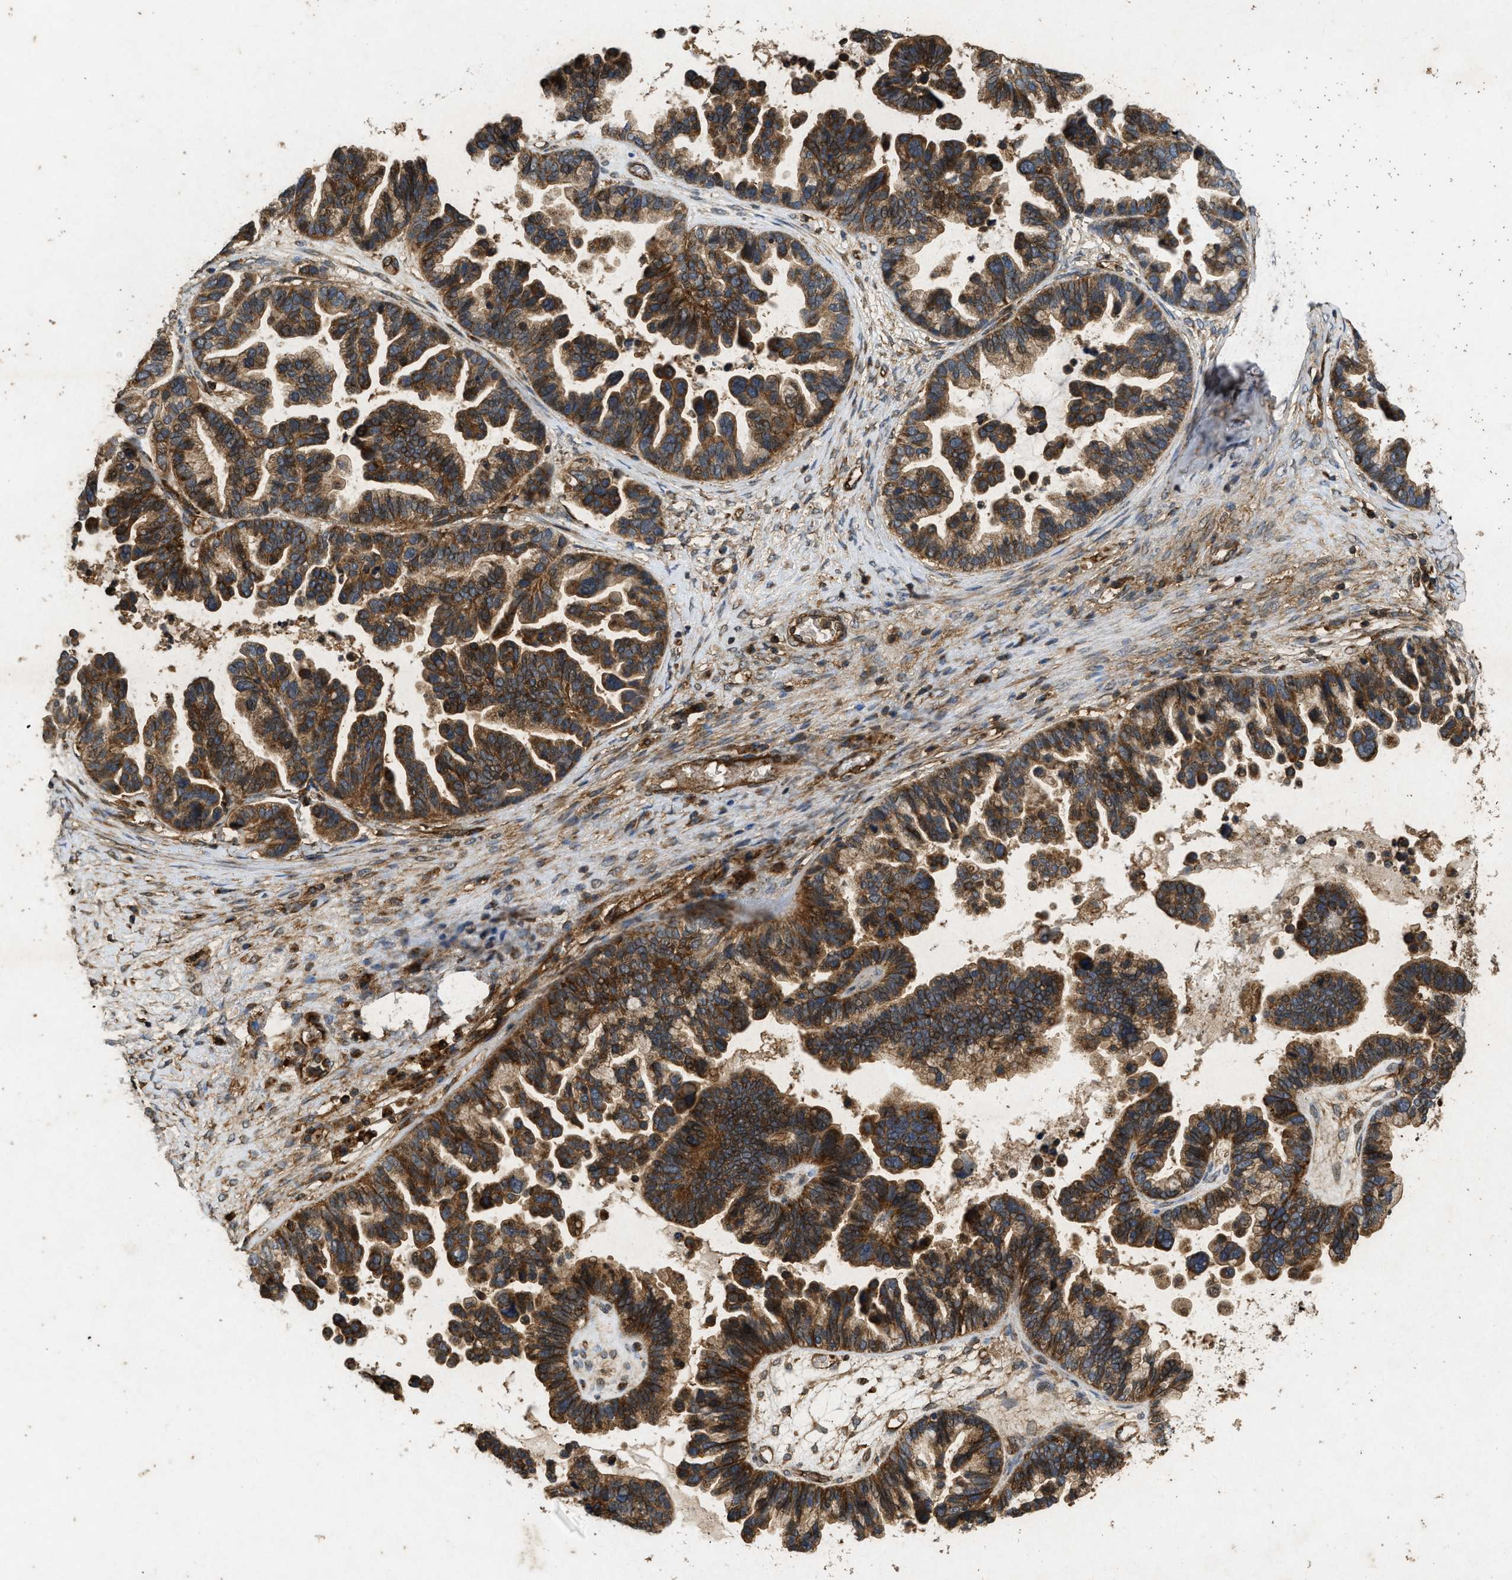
{"staining": {"intensity": "strong", "quantity": ">75%", "location": "cytoplasmic/membranous"}, "tissue": "ovarian cancer", "cell_type": "Tumor cells", "image_type": "cancer", "snomed": [{"axis": "morphology", "description": "Cystadenocarcinoma, serous, NOS"}, {"axis": "topography", "description": "Ovary"}], "caption": "DAB (3,3'-diaminobenzidine) immunohistochemical staining of ovarian cancer demonstrates strong cytoplasmic/membranous protein staining in about >75% of tumor cells. (Stains: DAB (3,3'-diaminobenzidine) in brown, nuclei in blue, Microscopy: brightfield microscopy at high magnification).", "gene": "GNB4", "patient": {"sex": "female", "age": 56}}